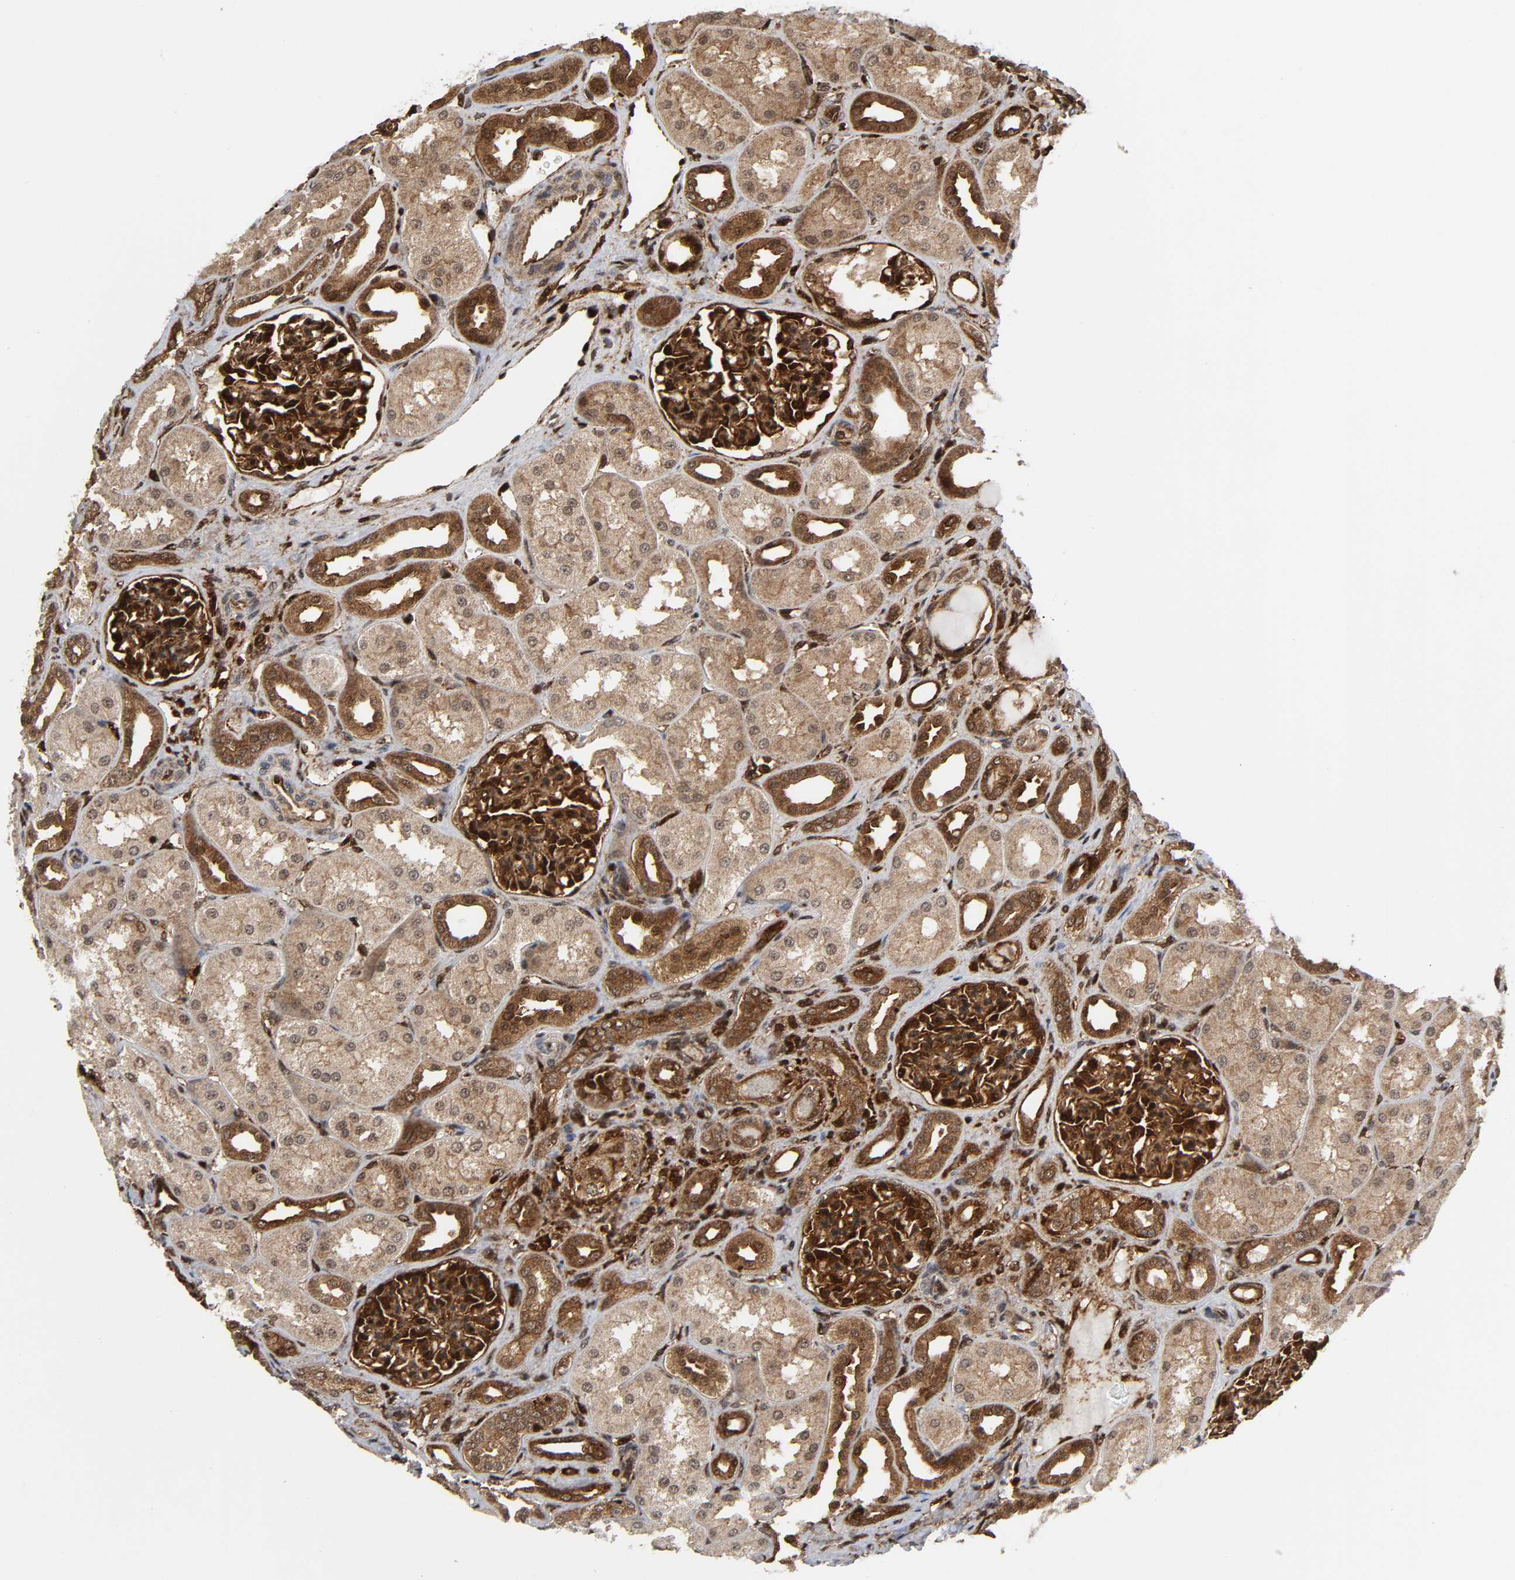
{"staining": {"intensity": "strong", "quantity": "25%-75%", "location": "cytoplasmic/membranous,nuclear"}, "tissue": "kidney", "cell_type": "Cells in glomeruli", "image_type": "normal", "snomed": [{"axis": "morphology", "description": "Normal tissue, NOS"}, {"axis": "topography", "description": "Kidney"}], "caption": "An immunohistochemistry (IHC) image of benign tissue is shown. Protein staining in brown shows strong cytoplasmic/membranous,nuclear positivity in kidney within cells in glomeruli.", "gene": "MAPK1", "patient": {"sex": "male", "age": 7}}